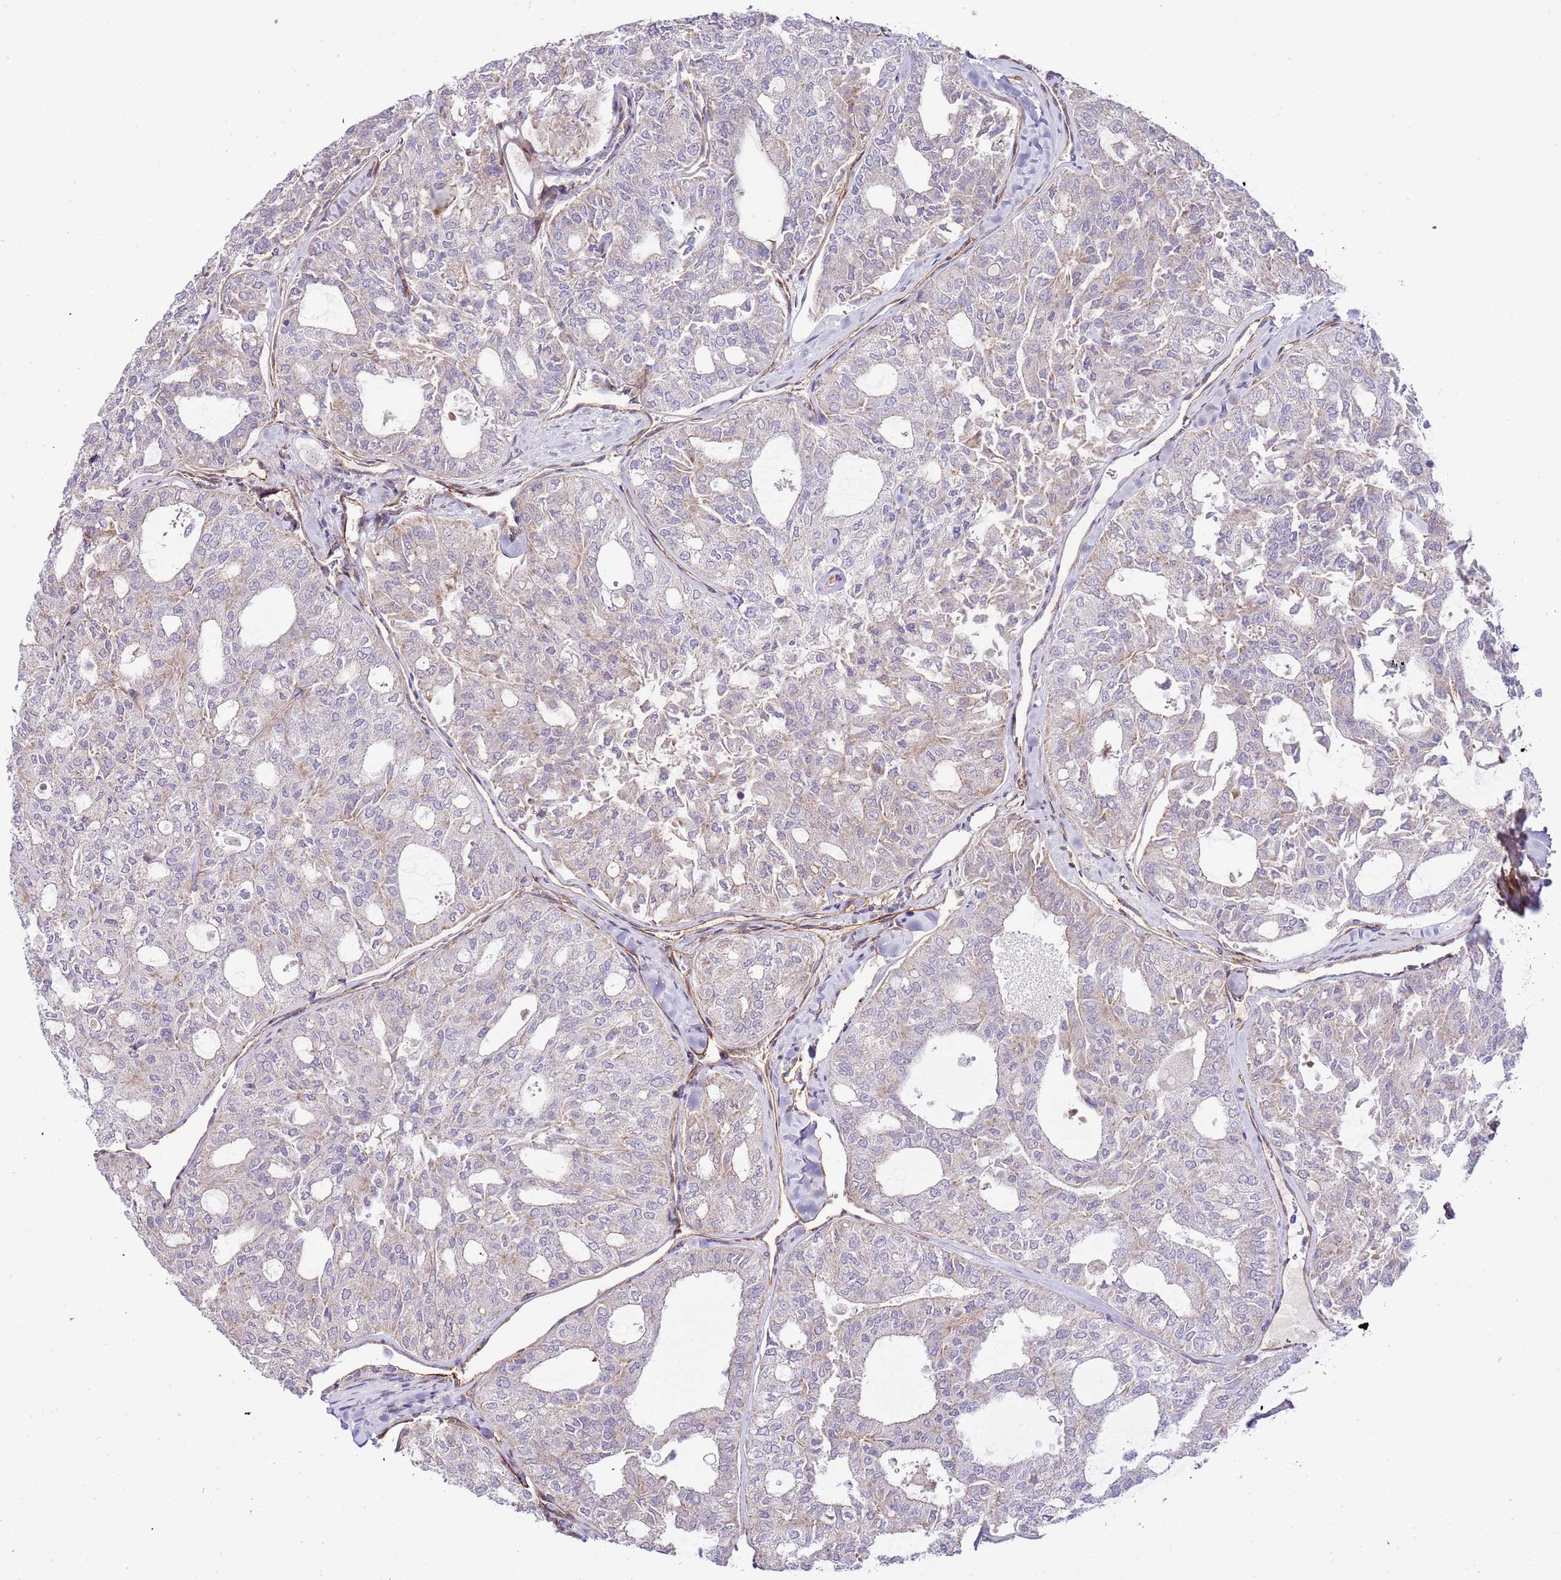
{"staining": {"intensity": "negative", "quantity": "none", "location": "none"}, "tissue": "thyroid cancer", "cell_type": "Tumor cells", "image_type": "cancer", "snomed": [{"axis": "morphology", "description": "Follicular adenoma carcinoma, NOS"}, {"axis": "topography", "description": "Thyroid gland"}], "caption": "Human thyroid cancer stained for a protein using immunohistochemistry (IHC) demonstrates no positivity in tumor cells.", "gene": "NEK3", "patient": {"sex": "male", "age": 75}}